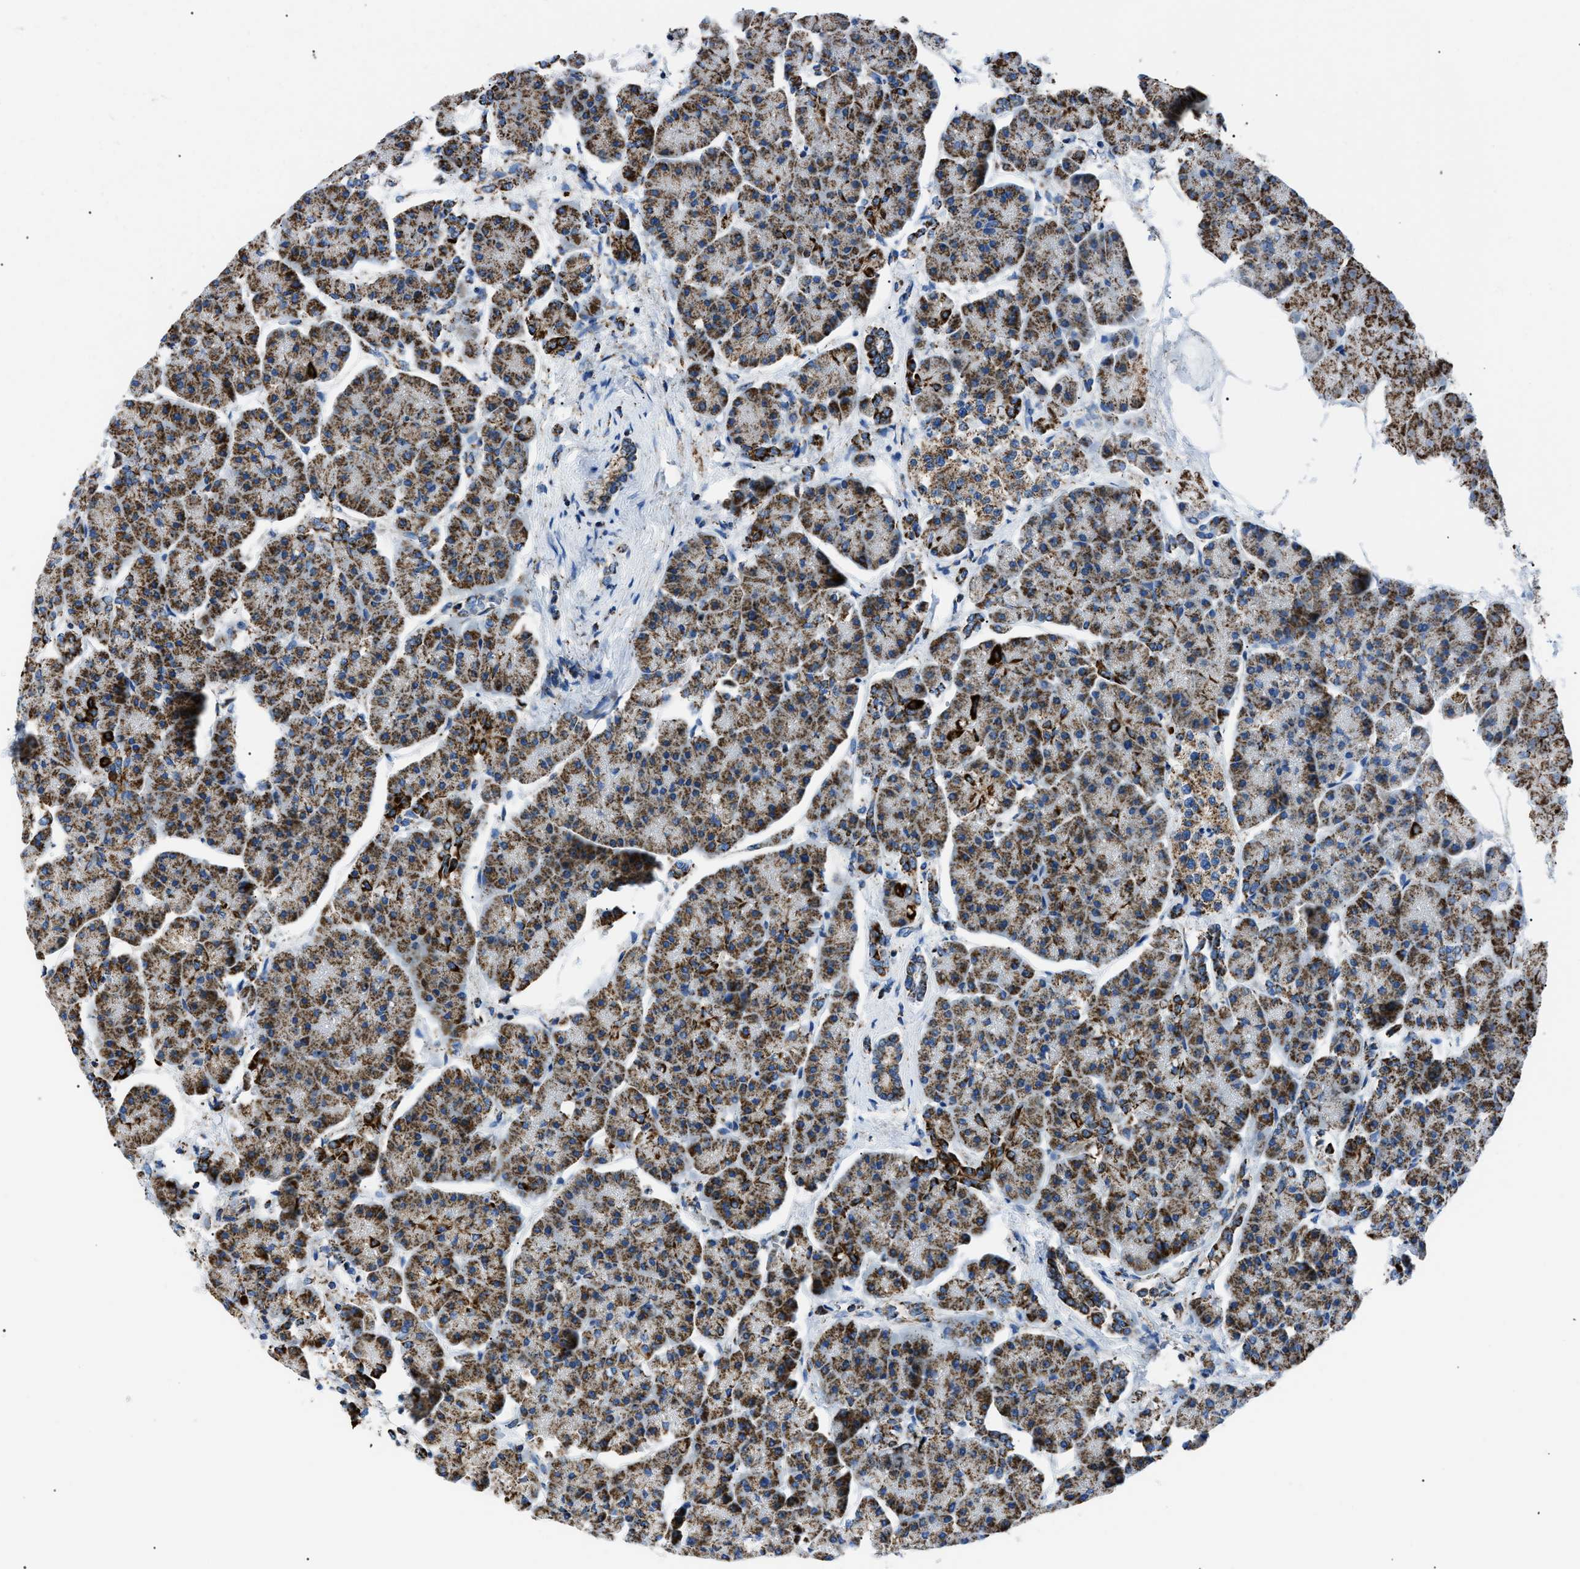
{"staining": {"intensity": "moderate", "quantity": ">75%", "location": "cytoplasmic/membranous"}, "tissue": "pancreas", "cell_type": "Exocrine glandular cells", "image_type": "normal", "snomed": [{"axis": "morphology", "description": "Normal tissue, NOS"}, {"axis": "topography", "description": "Pancreas"}], "caption": "High-magnification brightfield microscopy of normal pancreas stained with DAB (brown) and counterstained with hematoxylin (blue). exocrine glandular cells exhibit moderate cytoplasmic/membranous positivity is appreciated in approximately>75% of cells.", "gene": "PHB2", "patient": {"sex": "female", "age": 70}}